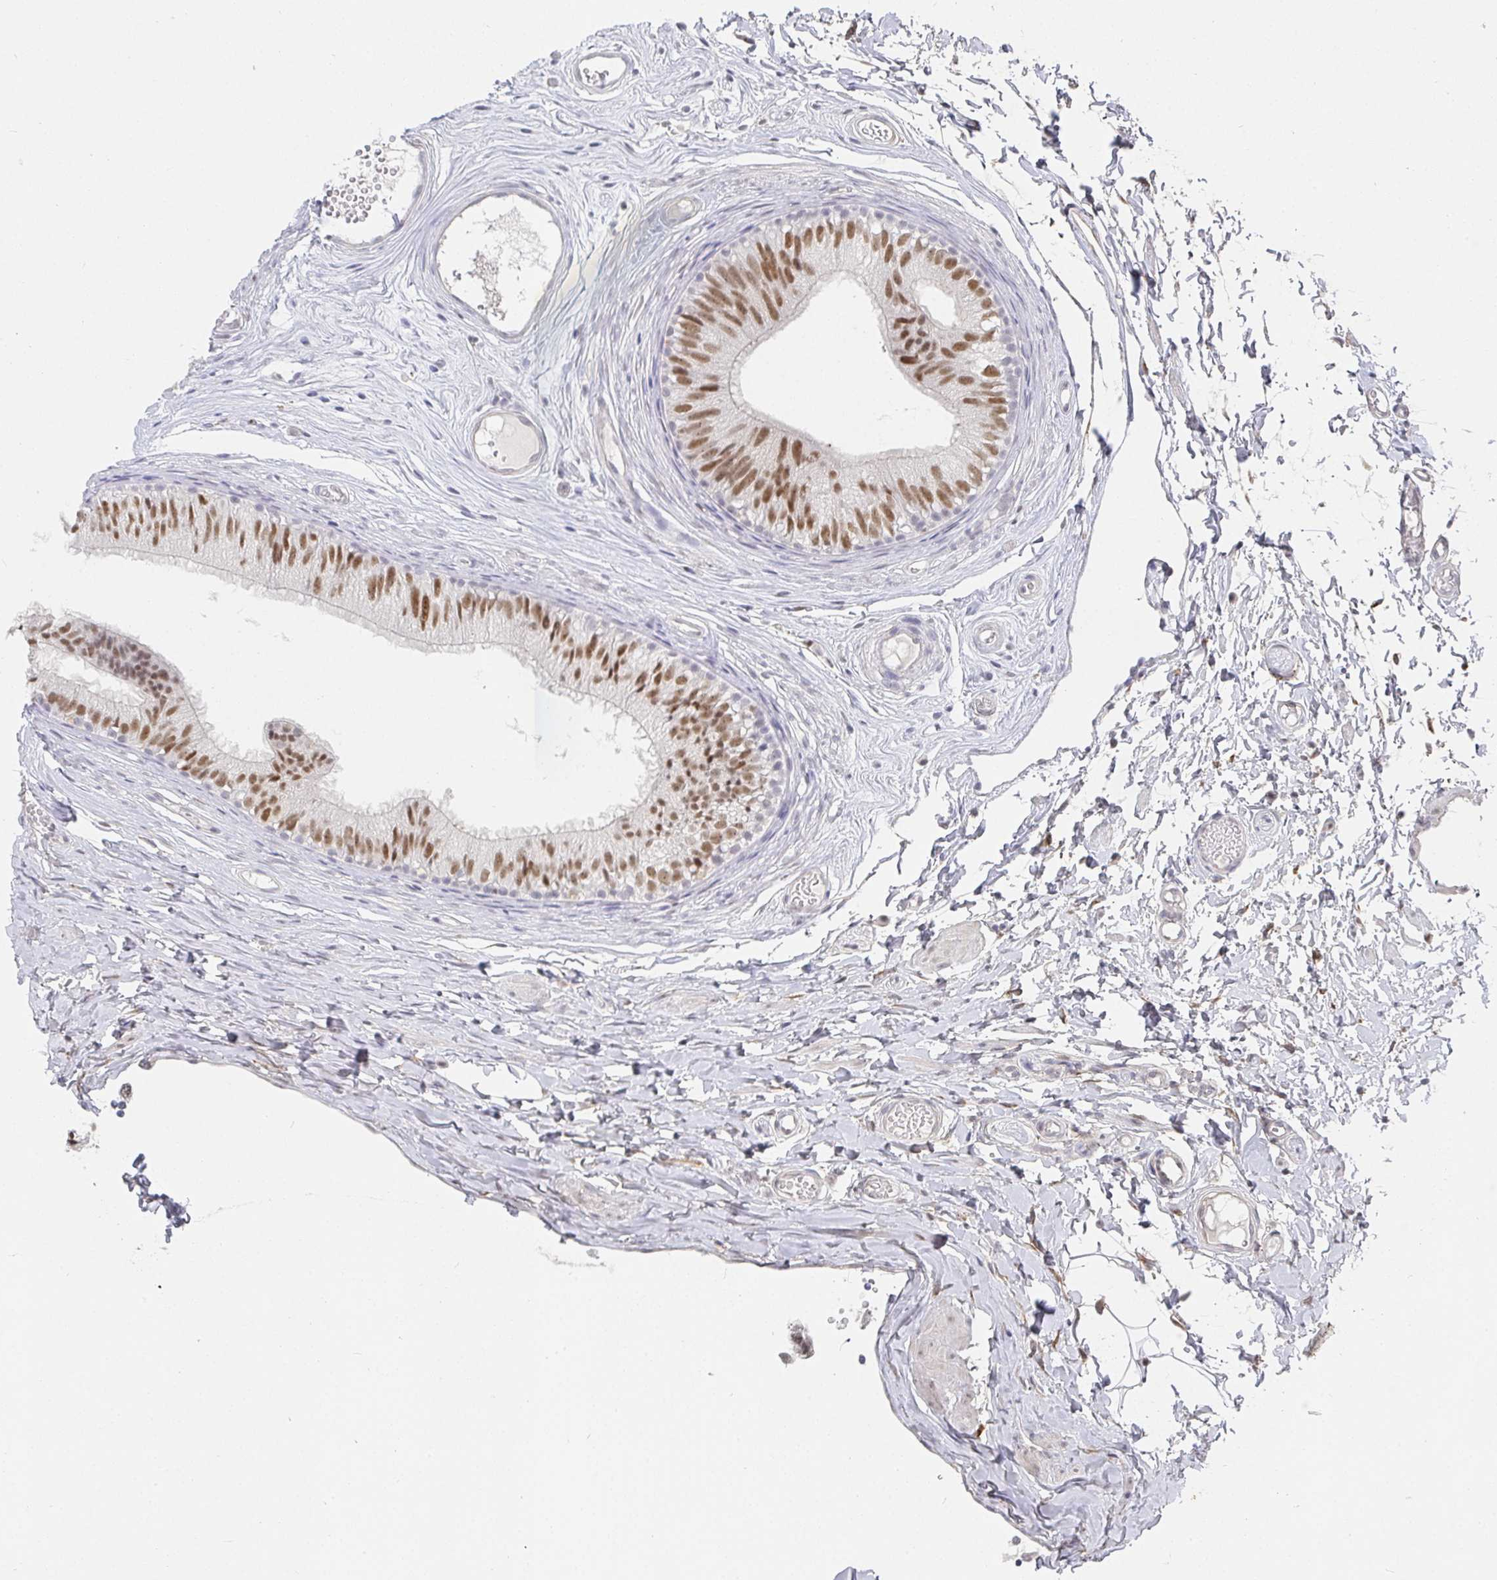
{"staining": {"intensity": "moderate", "quantity": ">75%", "location": "nuclear"}, "tissue": "epididymis", "cell_type": "Glandular cells", "image_type": "normal", "snomed": [{"axis": "morphology", "description": "Normal tissue, NOS"}, {"axis": "morphology", "description": "Seminoma, NOS"}, {"axis": "topography", "description": "Testis"}, {"axis": "topography", "description": "Epididymis"}], "caption": "A high-resolution photomicrograph shows IHC staining of normal epididymis, which exhibits moderate nuclear positivity in approximately >75% of glandular cells.", "gene": "RCOR1", "patient": {"sex": "male", "age": 34}}